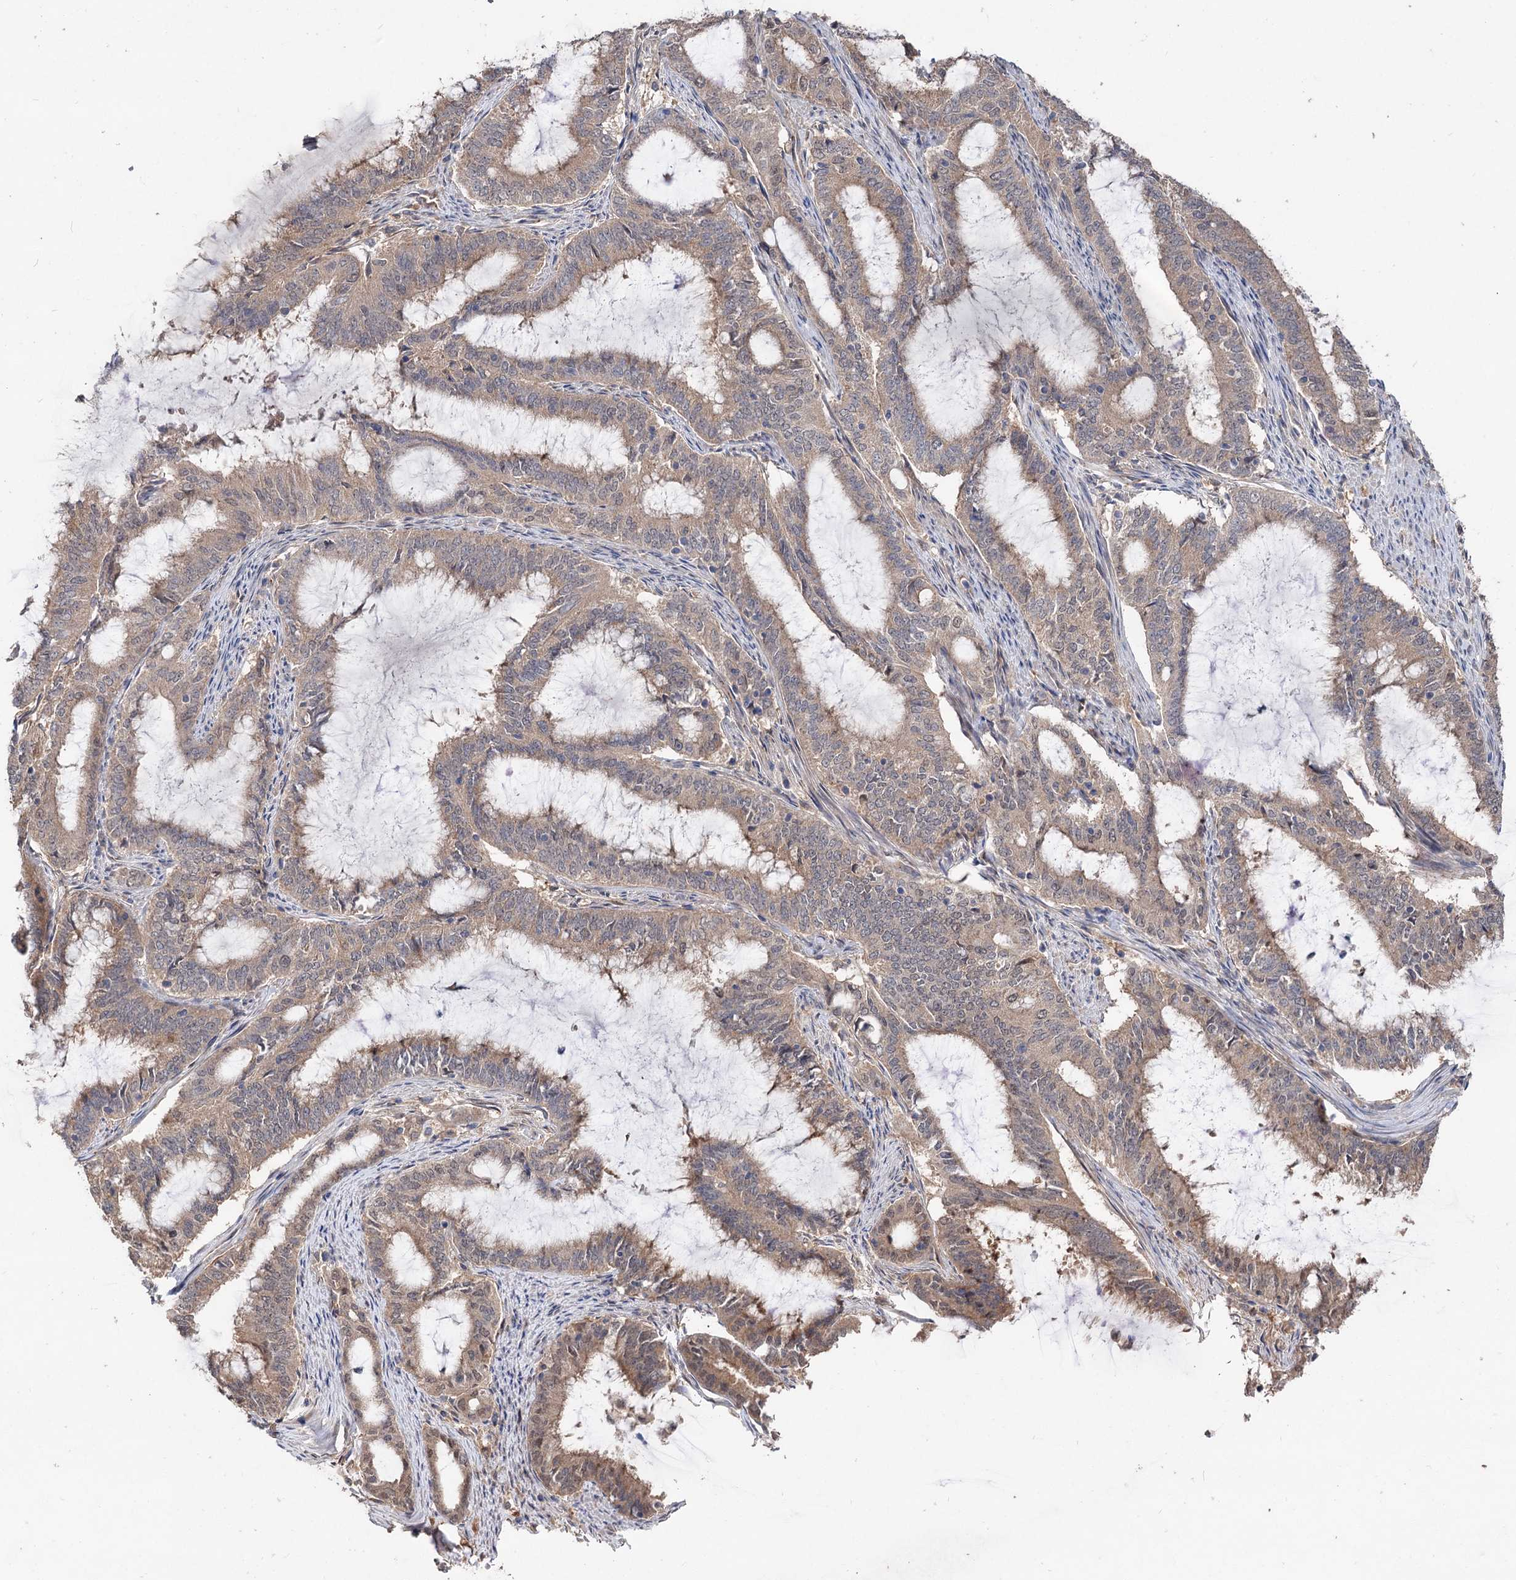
{"staining": {"intensity": "weak", "quantity": ">75%", "location": "cytoplasmic/membranous"}, "tissue": "endometrial cancer", "cell_type": "Tumor cells", "image_type": "cancer", "snomed": [{"axis": "morphology", "description": "Adenocarcinoma, NOS"}, {"axis": "topography", "description": "Endometrium"}], "caption": "Immunohistochemical staining of endometrial adenocarcinoma shows low levels of weak cytoplasmic/membranous positivity in approximately >75% of tumor cells.", "gene": "NUDCD2", "patient": {"sex": "female", "age": 51}}